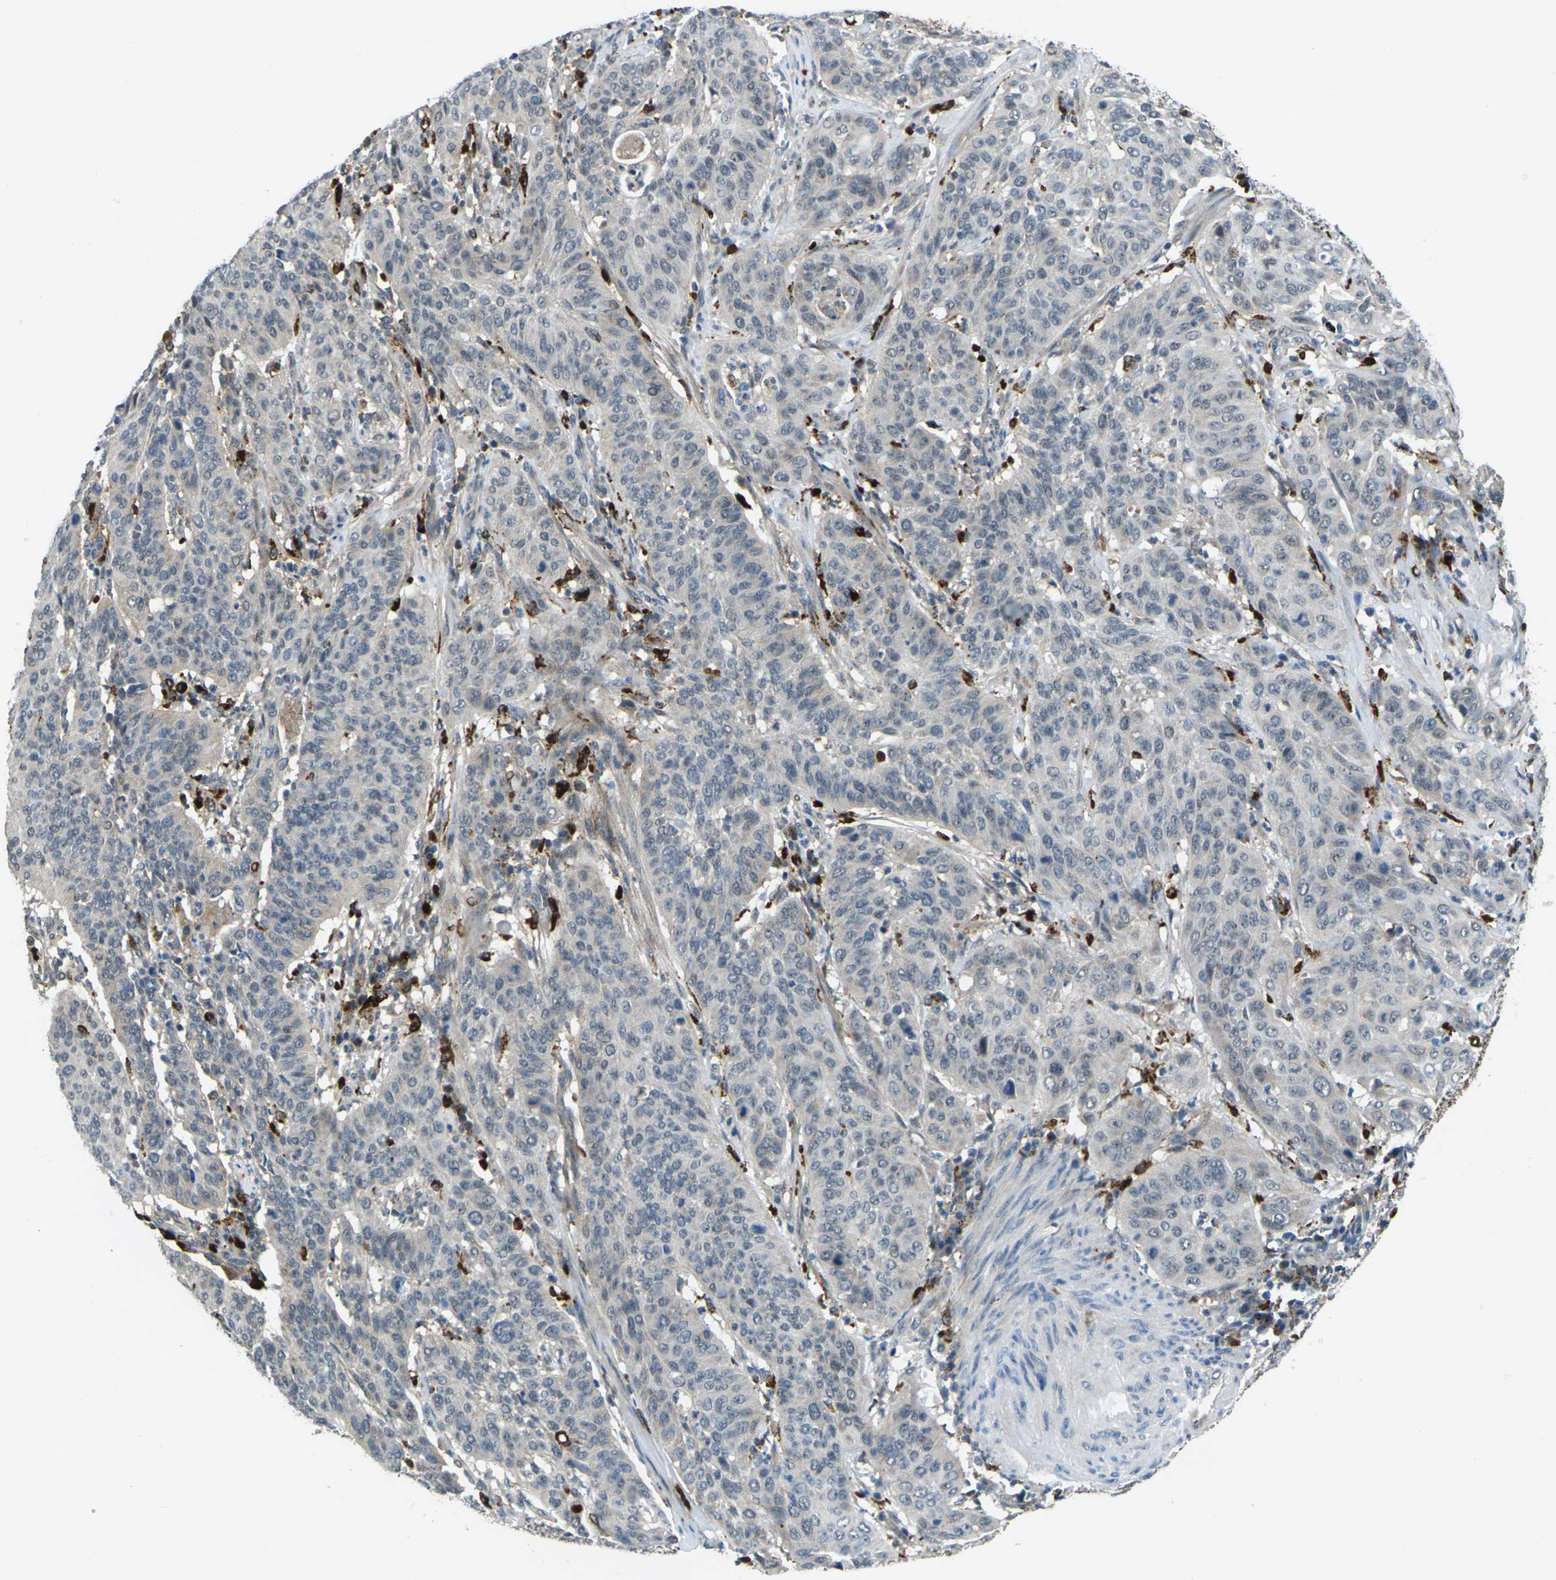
{"staining": {"intensity": "negative", "quantity": "none", "location": "none"}, "tissue": "cervical cancer", "cell_type": "Tumor cells", "image_type": "cancer", "snomed": [{"axis": "morphology", "description": "Normal tissue, NOS"}, {"axis": "morphology", "description": "Squamous cell carcinoma, NOS"}, {"axis": "topography", "description": "Cervix"}], "caption": "This is an immunohistochemistry histopathology image of human cervical cancer. There is no positivity in tumor cells.", "gene": "SLC31A2", "patient": {"sex": "female", "age": 39}}